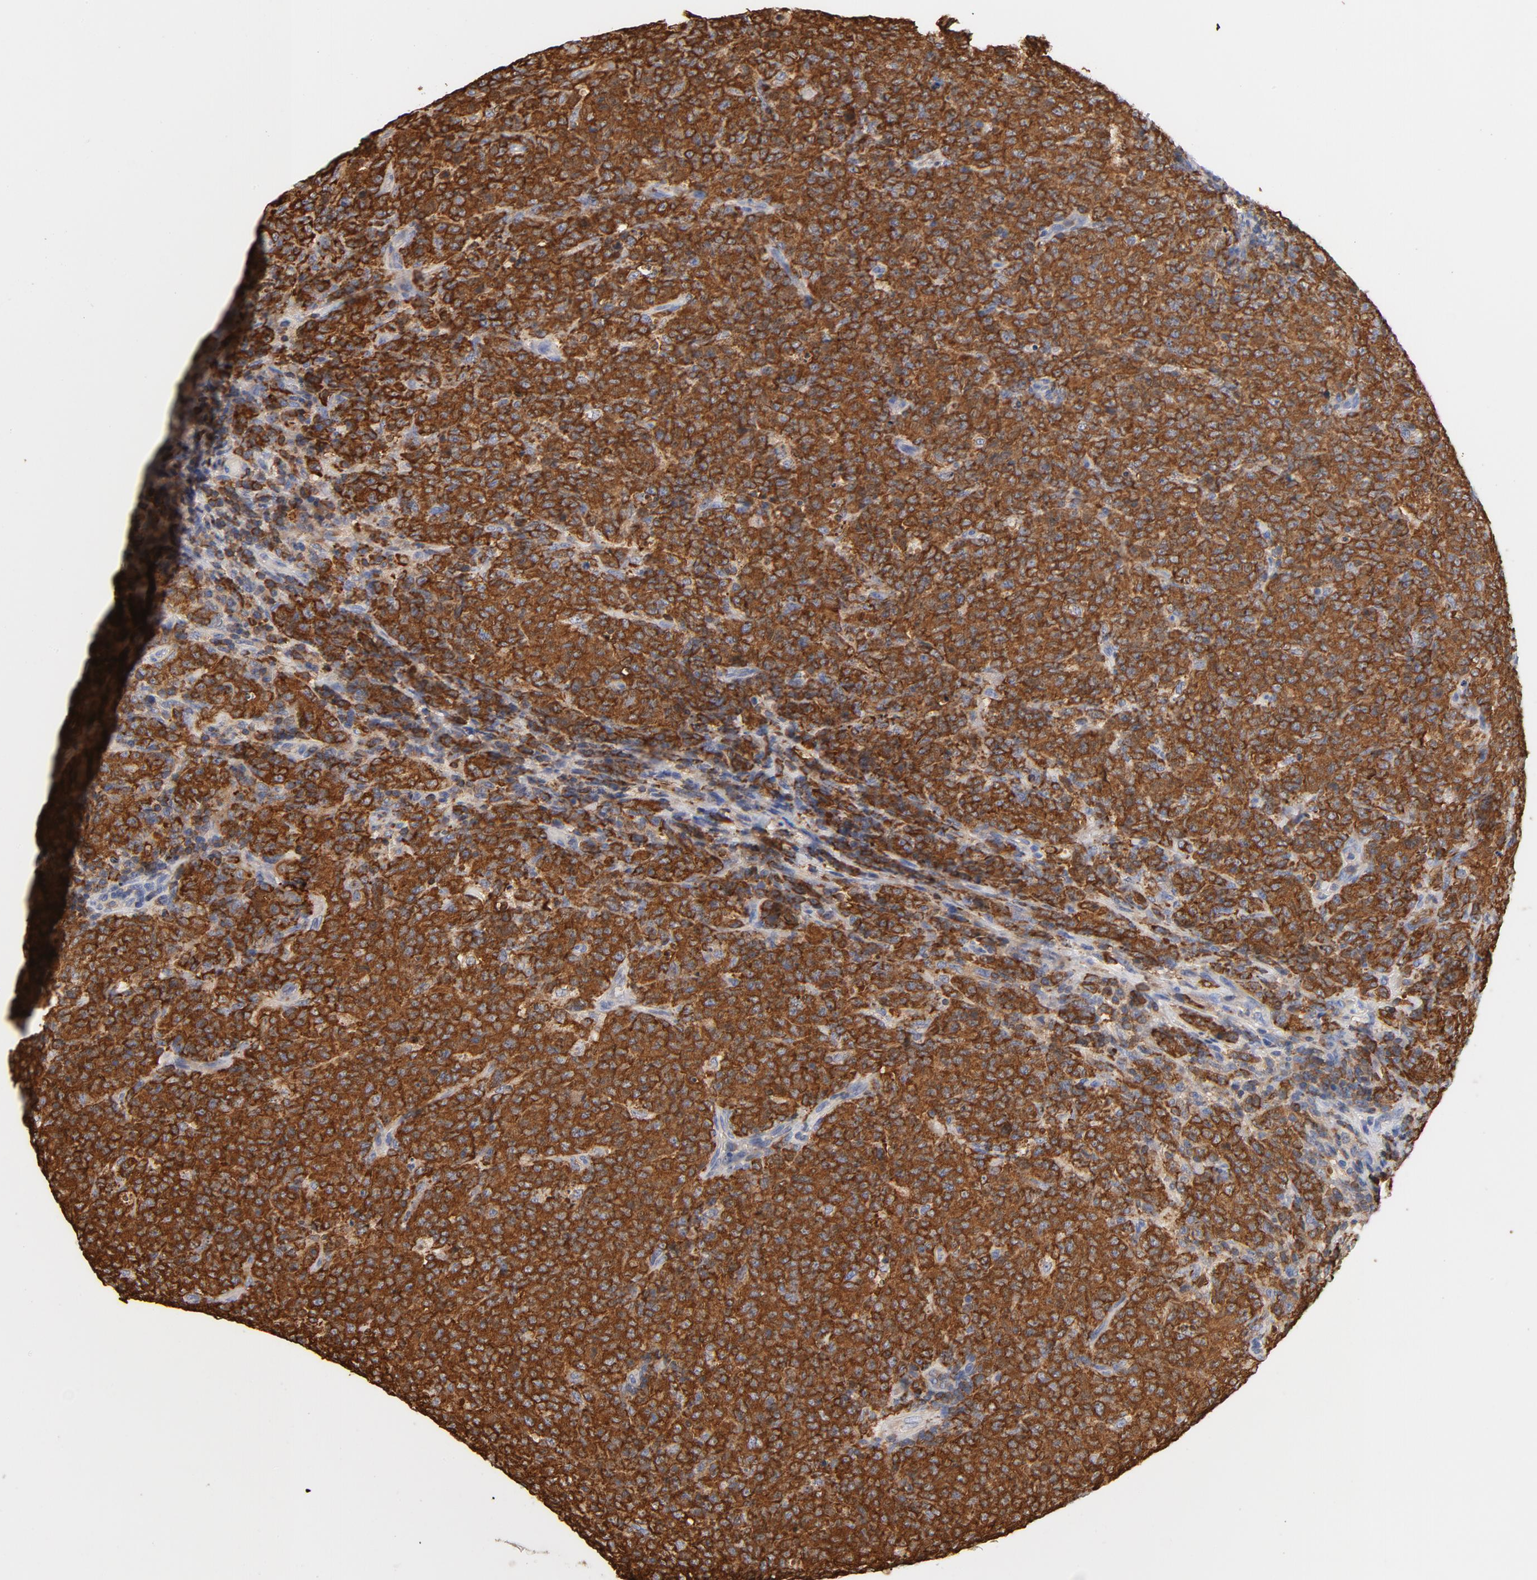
{"staining": {"intensity": "strong", "quantity": ">75%", "location": "cytoplasmic/membranous"}, "tissue": "lymphoma", "cell_type": "Tumor cells", "image_type": "cancer", "snomed": [{"axis": "morphology", "description": "Malignant lymphoma, non-Hodgkin's type, High grade"}, {"axis": "topography", "description": "Tonsil"}], "caption": "Lymphoma stained with a protein marker shows strong staining in tumor cells.", "gene": "EZR", "patient": {"sex": "female", "age": 36}}